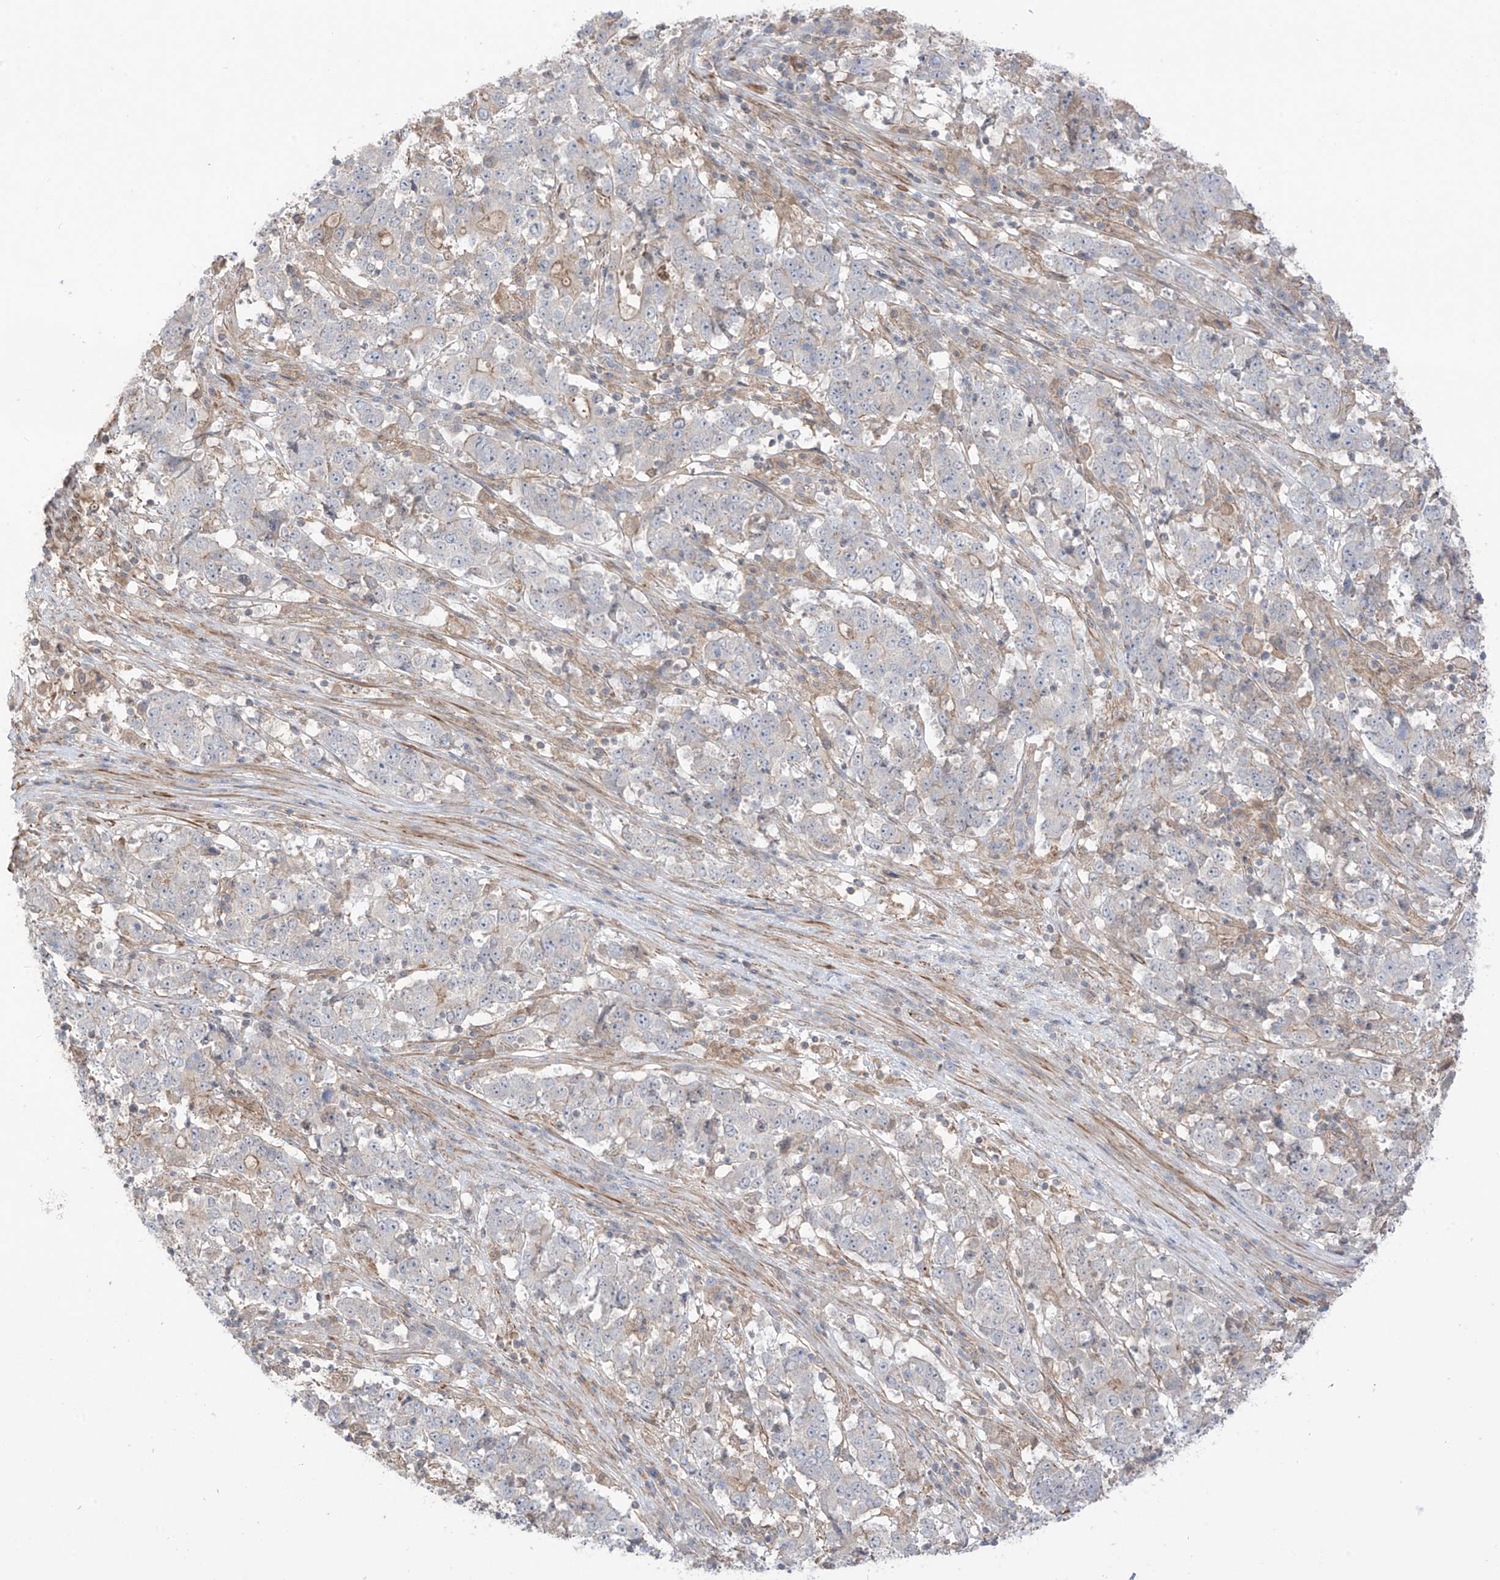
{"staining": {"intensity": "negative", "quantity": "none", "location": "none"}, "tissue": "stomach cancer", "cell_type": "Tumor cells", "image_type": "cancer", "snomed": [{"axis": "morphology", "description": "Adenocarcinoma, NOS"}, {"axis": "topography", "description": "Stomach"}], "caption": "Adenocarcinoma (stomach) stained for a protein using IHC reveals no staining tumor cells.", "gene": "TRMU", "patient": {"sex": "male", "age": 59}}